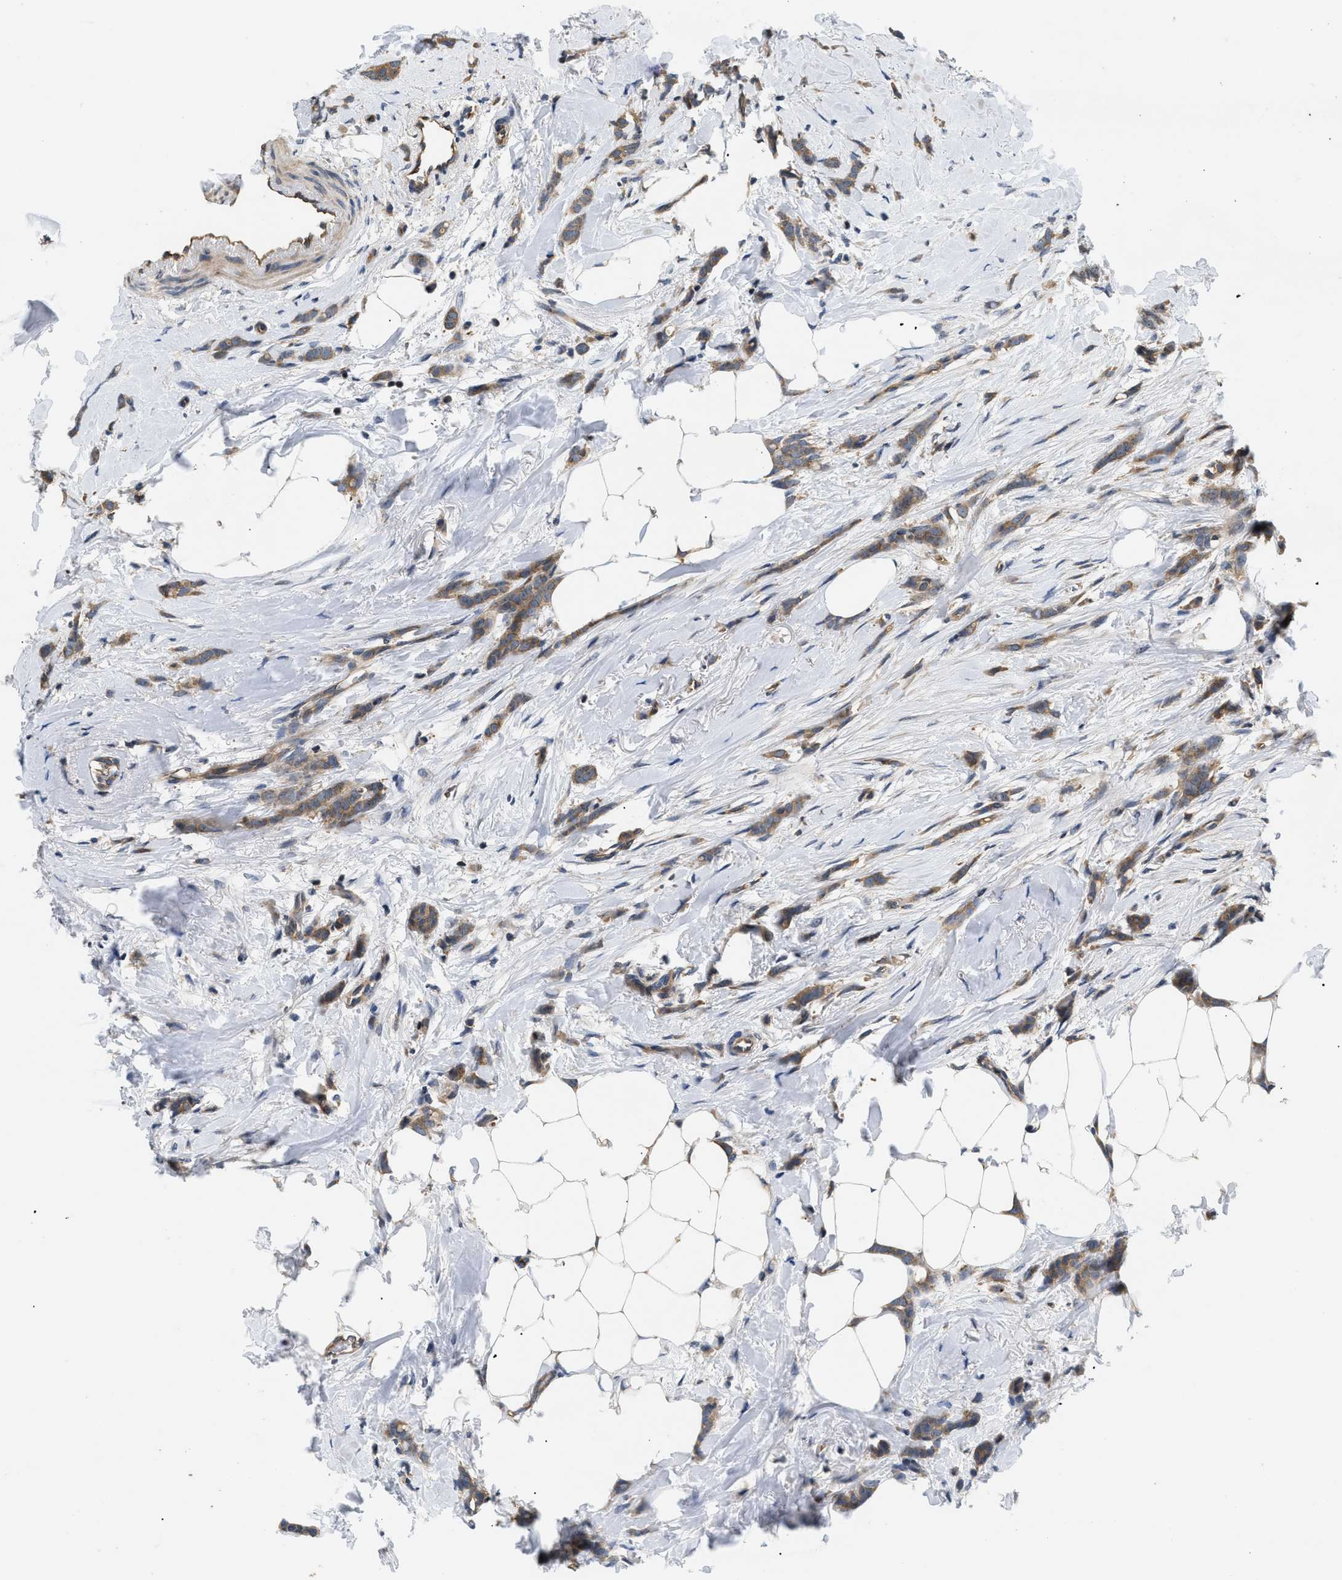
{"staining": {"intensity": "moderate", "quantity": ">75%", "location": "cytoplasmic/membranous"}, "tissue": "breast cancer", "cell_type": "Tumor cells", "image_type": "cancer", "snomed": [{"axis": "morphology", "description": "Lobular carcinoma, in situ"}, {"axis": "morphology", "description": "Lobular carcinoma"}, {"axis": "topography", "description": "Breast"}], "caption": "Protein expression analysis of human lobular carcinoma (breast) reveals moderate cytoplasmic/membranous staining in approximately >75% of tumor cells.", "gene": "HMGCR", "patient": {"sex": "female", "age": 41}}